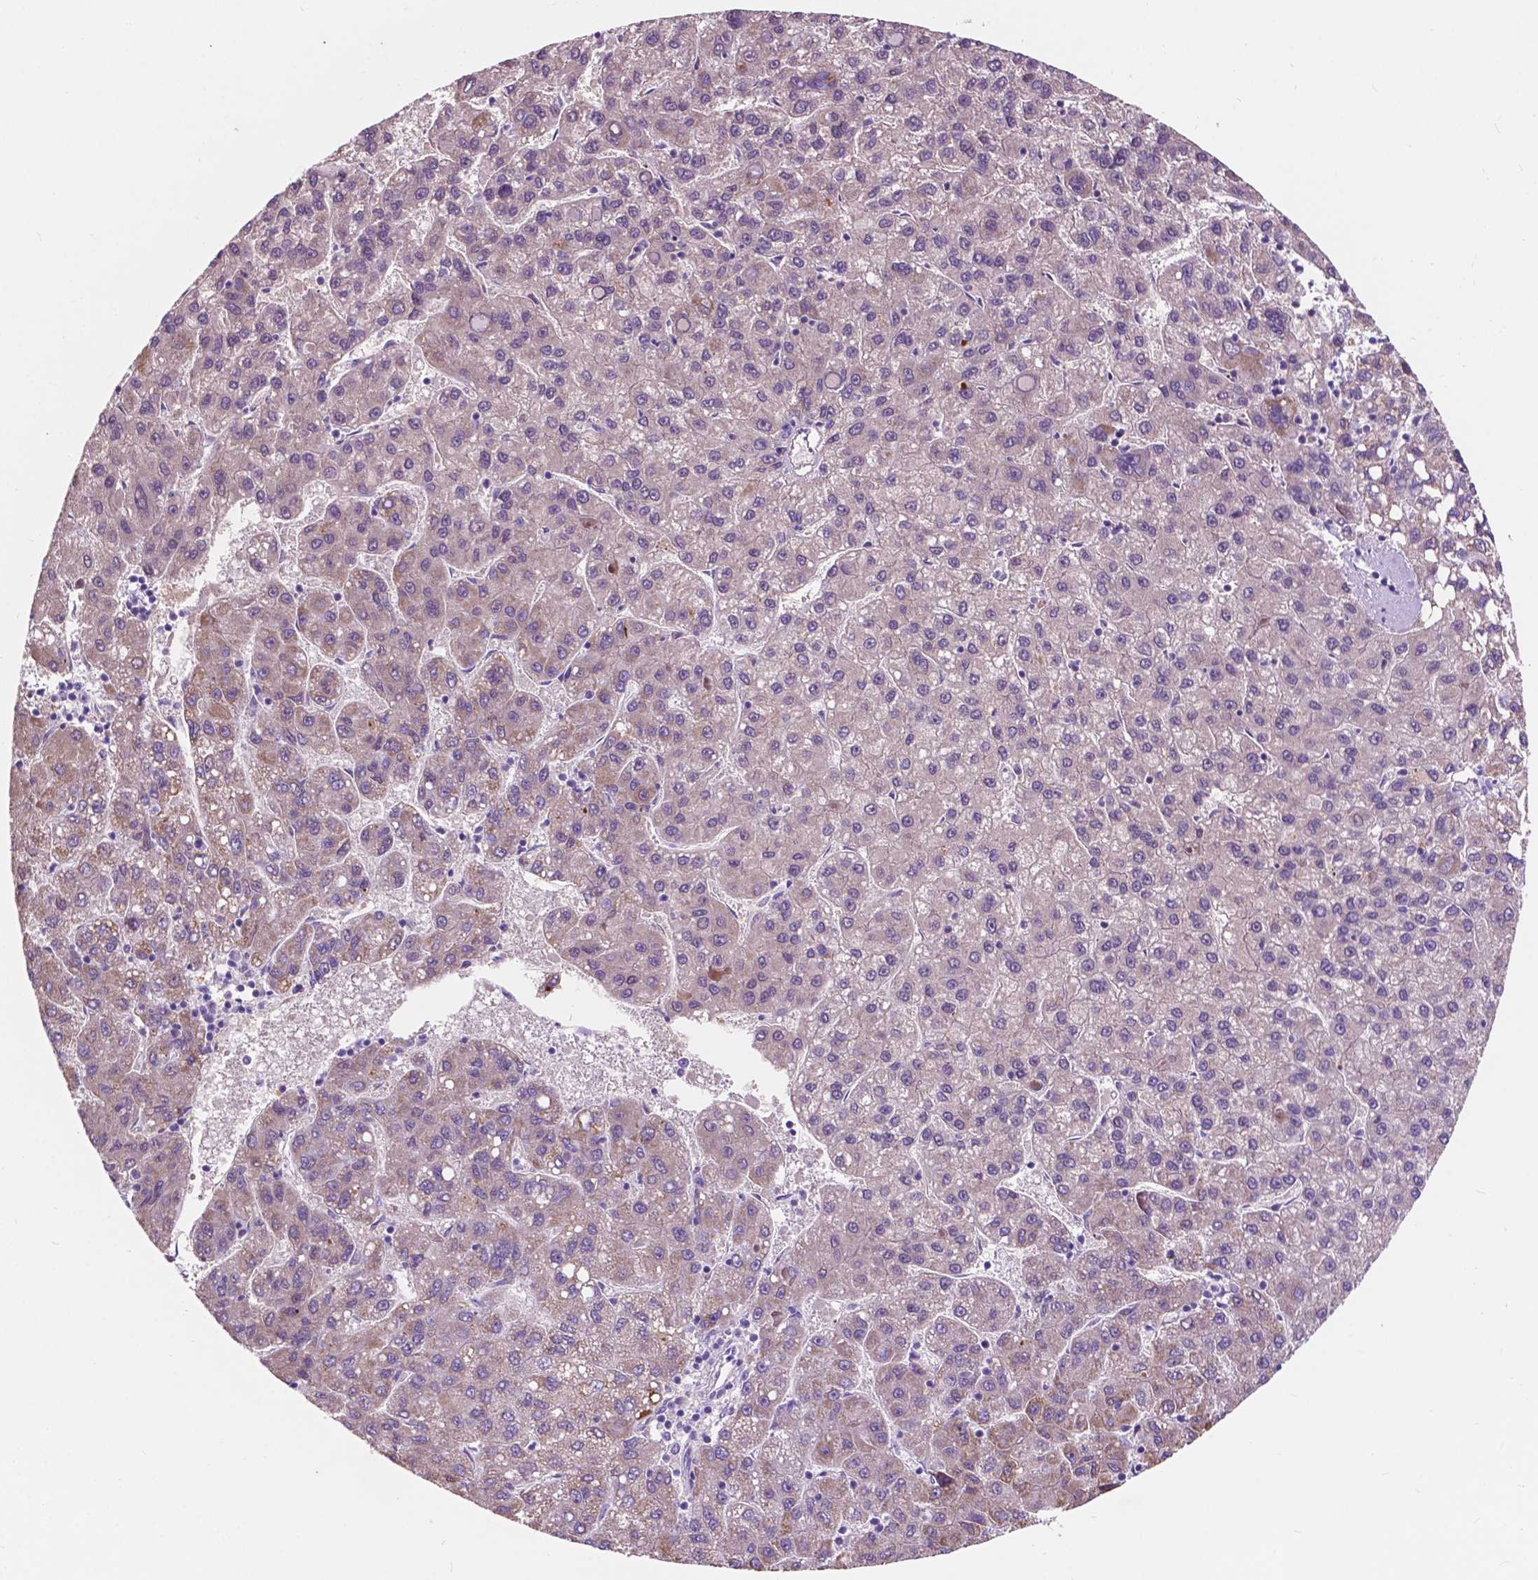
{"staining": {"intensity": "moderate", "quantity": "<25%", "location": "cytoplasmic/membranous"}, "tissue": "liver cancer", "cell_type": "Tumor cells", "image_type": "cancer", "snomed": [{"axis": "morphology", "description": "Carcinoma, Hepatocellular, NOS"}, {"axis": "topography", "description": "Liver"}], "caption": "Protein analysis of hepatocellular carcinoma (liver) tissue displays moderate cytoplasmic/membranous expression in approximately <25% of tumor cells.", "gene": "TRPV5", "patient": {"sex": "female", "age": 82}}